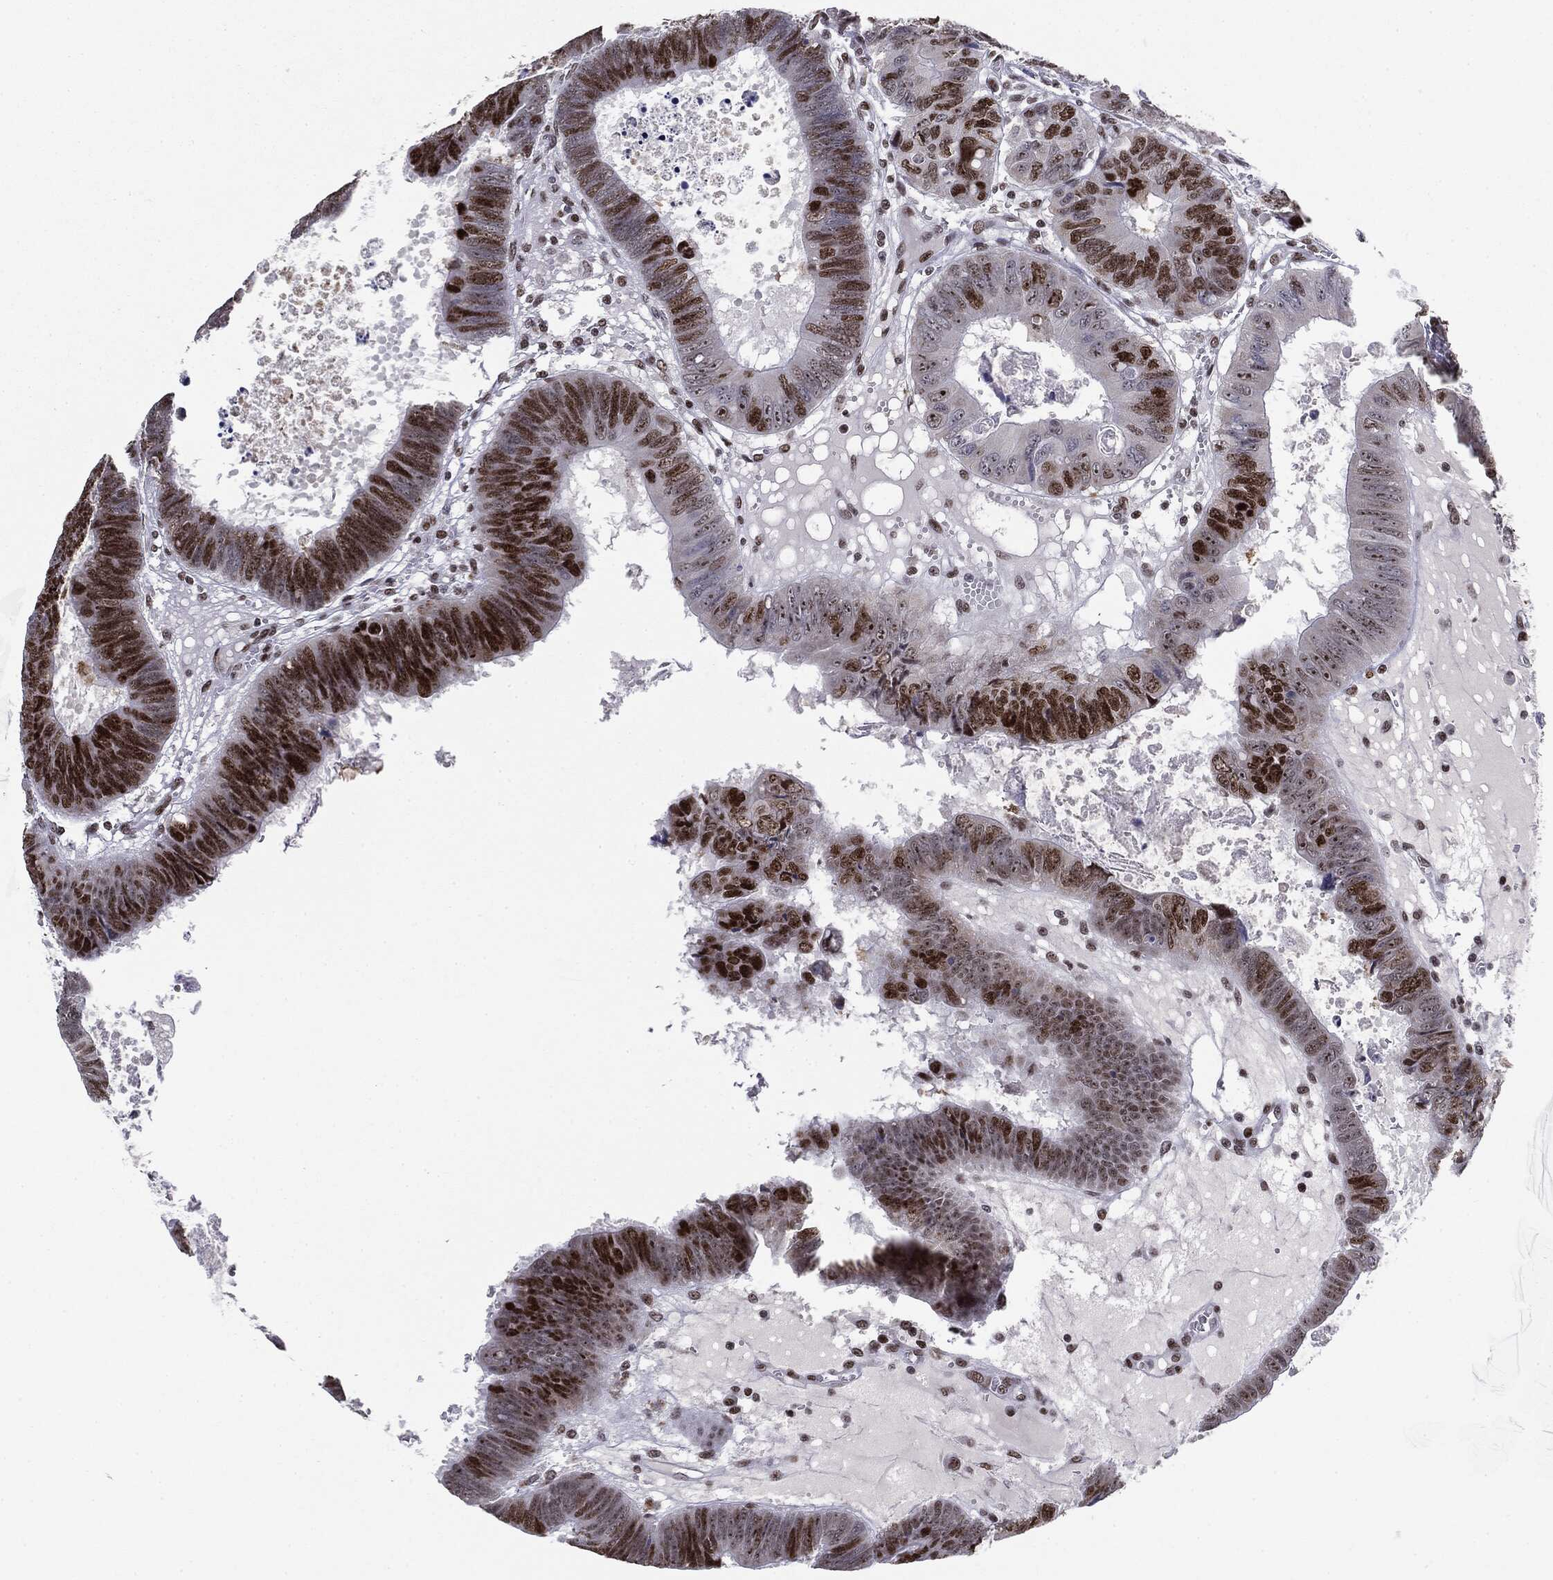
{"staining": {"intensity": "strong", "quantity": ">75%", "location": "nuclear"}, "tissue": "colorectal cancer", "cell_type": "Tumor cells", "image_type": "cancer", "snomed": [{"axis": "morphology", "description": "Adenocarcinoma, NOS"}, {"axis": "topography", "description": "Colon"}], "caption": "IHC (DAB (3,3'-diaminobenzidine)) staining of human colorectal adenocarcinoma reveals strong nuclear protein positivity in approximately >75% of tumor cells.", "gene": "MDC1", "patient": {"sex": "male", "age": 62}}